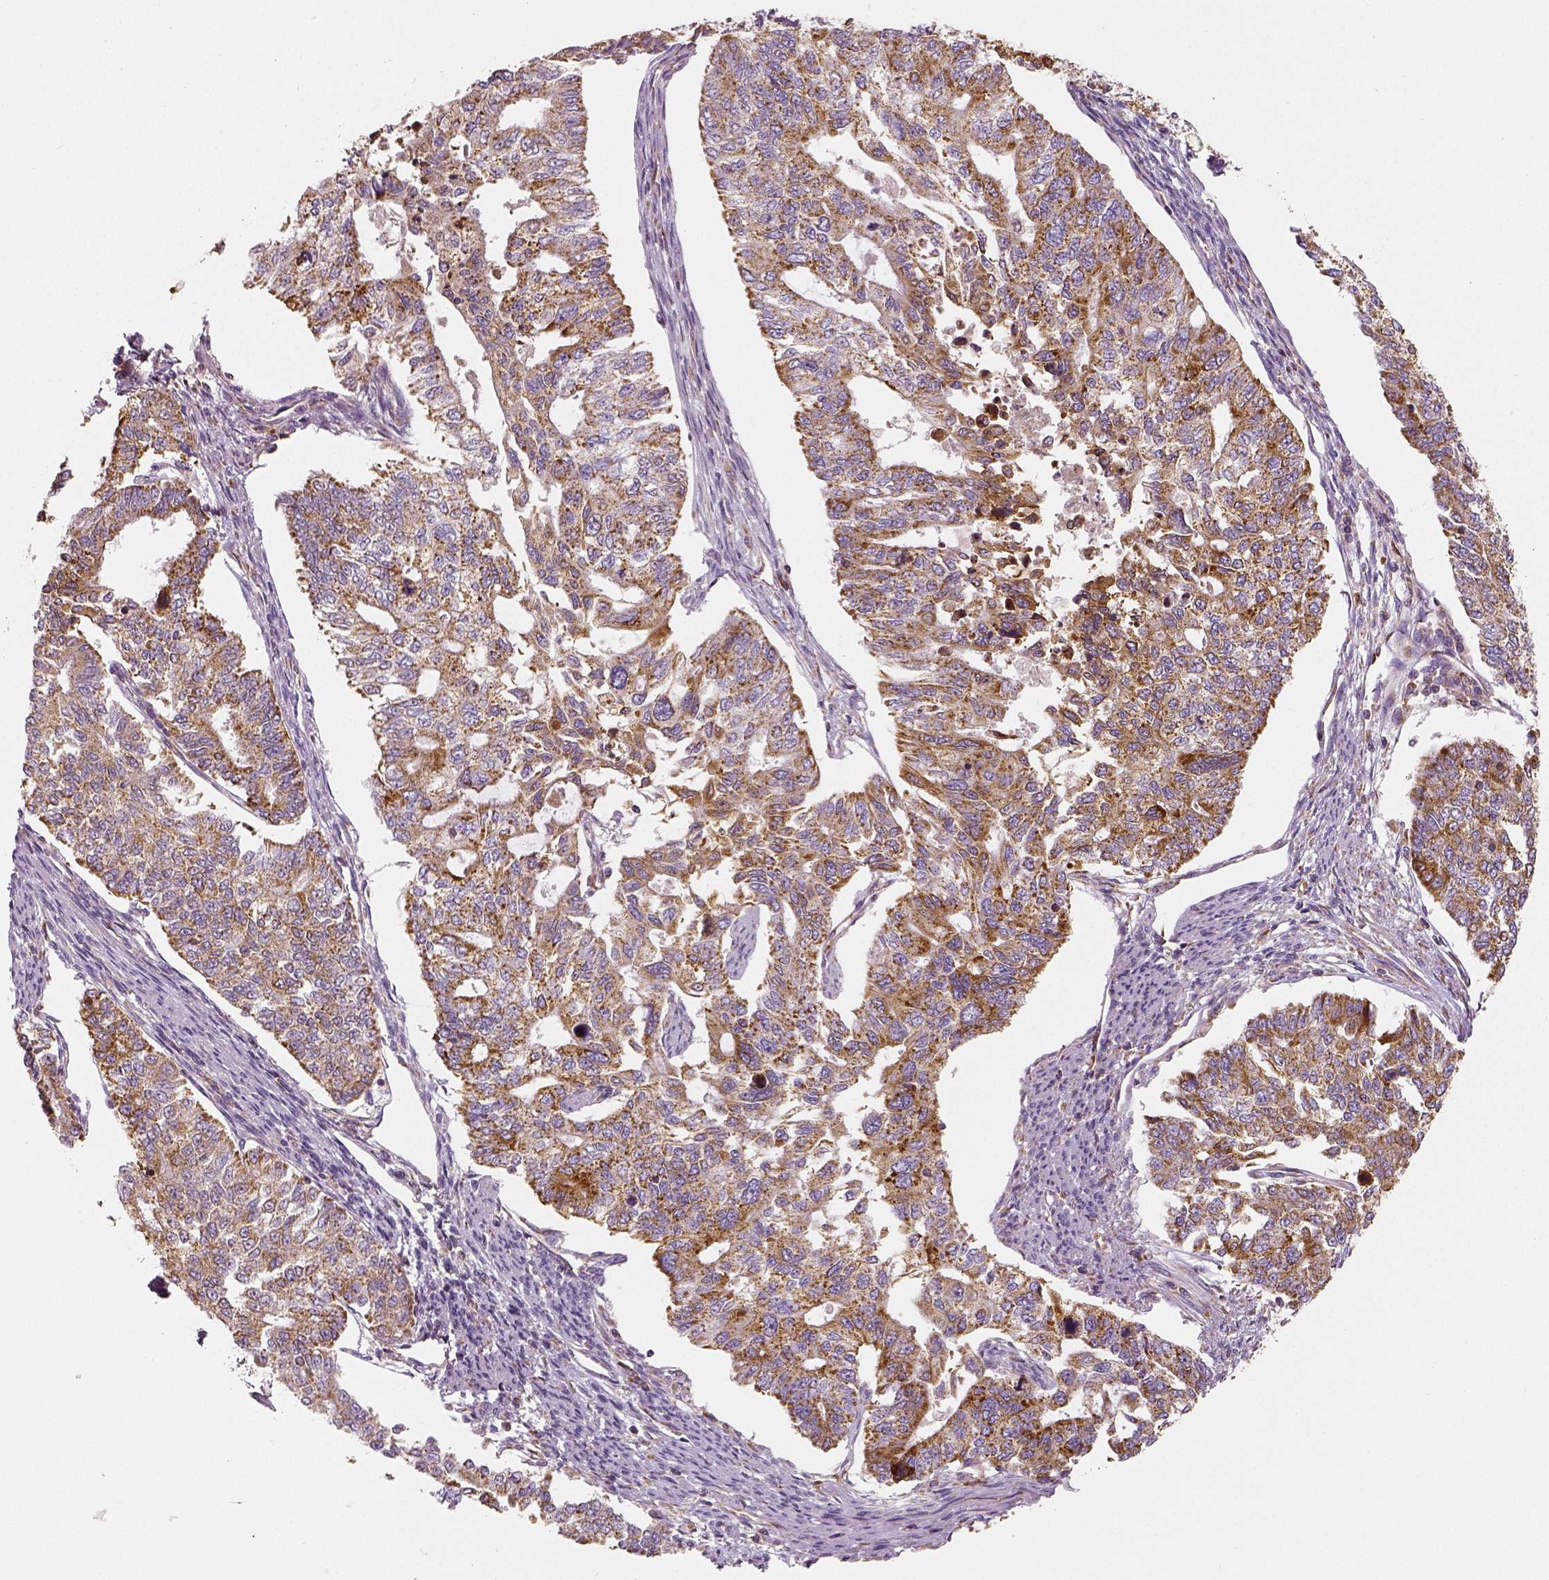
{"staining": {"intensity": "moderate", "quantity": ">75%", "location": "cytoplasmic/membranous"}, "tissue": "endometrial cancer", "cell_type": "Tumor cells", "image_type": "cancer", "snomed": [{"axis": "morphology", "description": "Adenocarcinoma, NOS"}, {"axis": "topography", "description": "Uterus"}], "caption": "Endometrial adenocarcinoma stained with DAB immunohistochemistry reveals medium levels of moderate cytoplasmic/membranous expression in approximately >75% of tumor cells.", "gene": "PGAM5", "patient": {"sex": "female", "age": 59}}